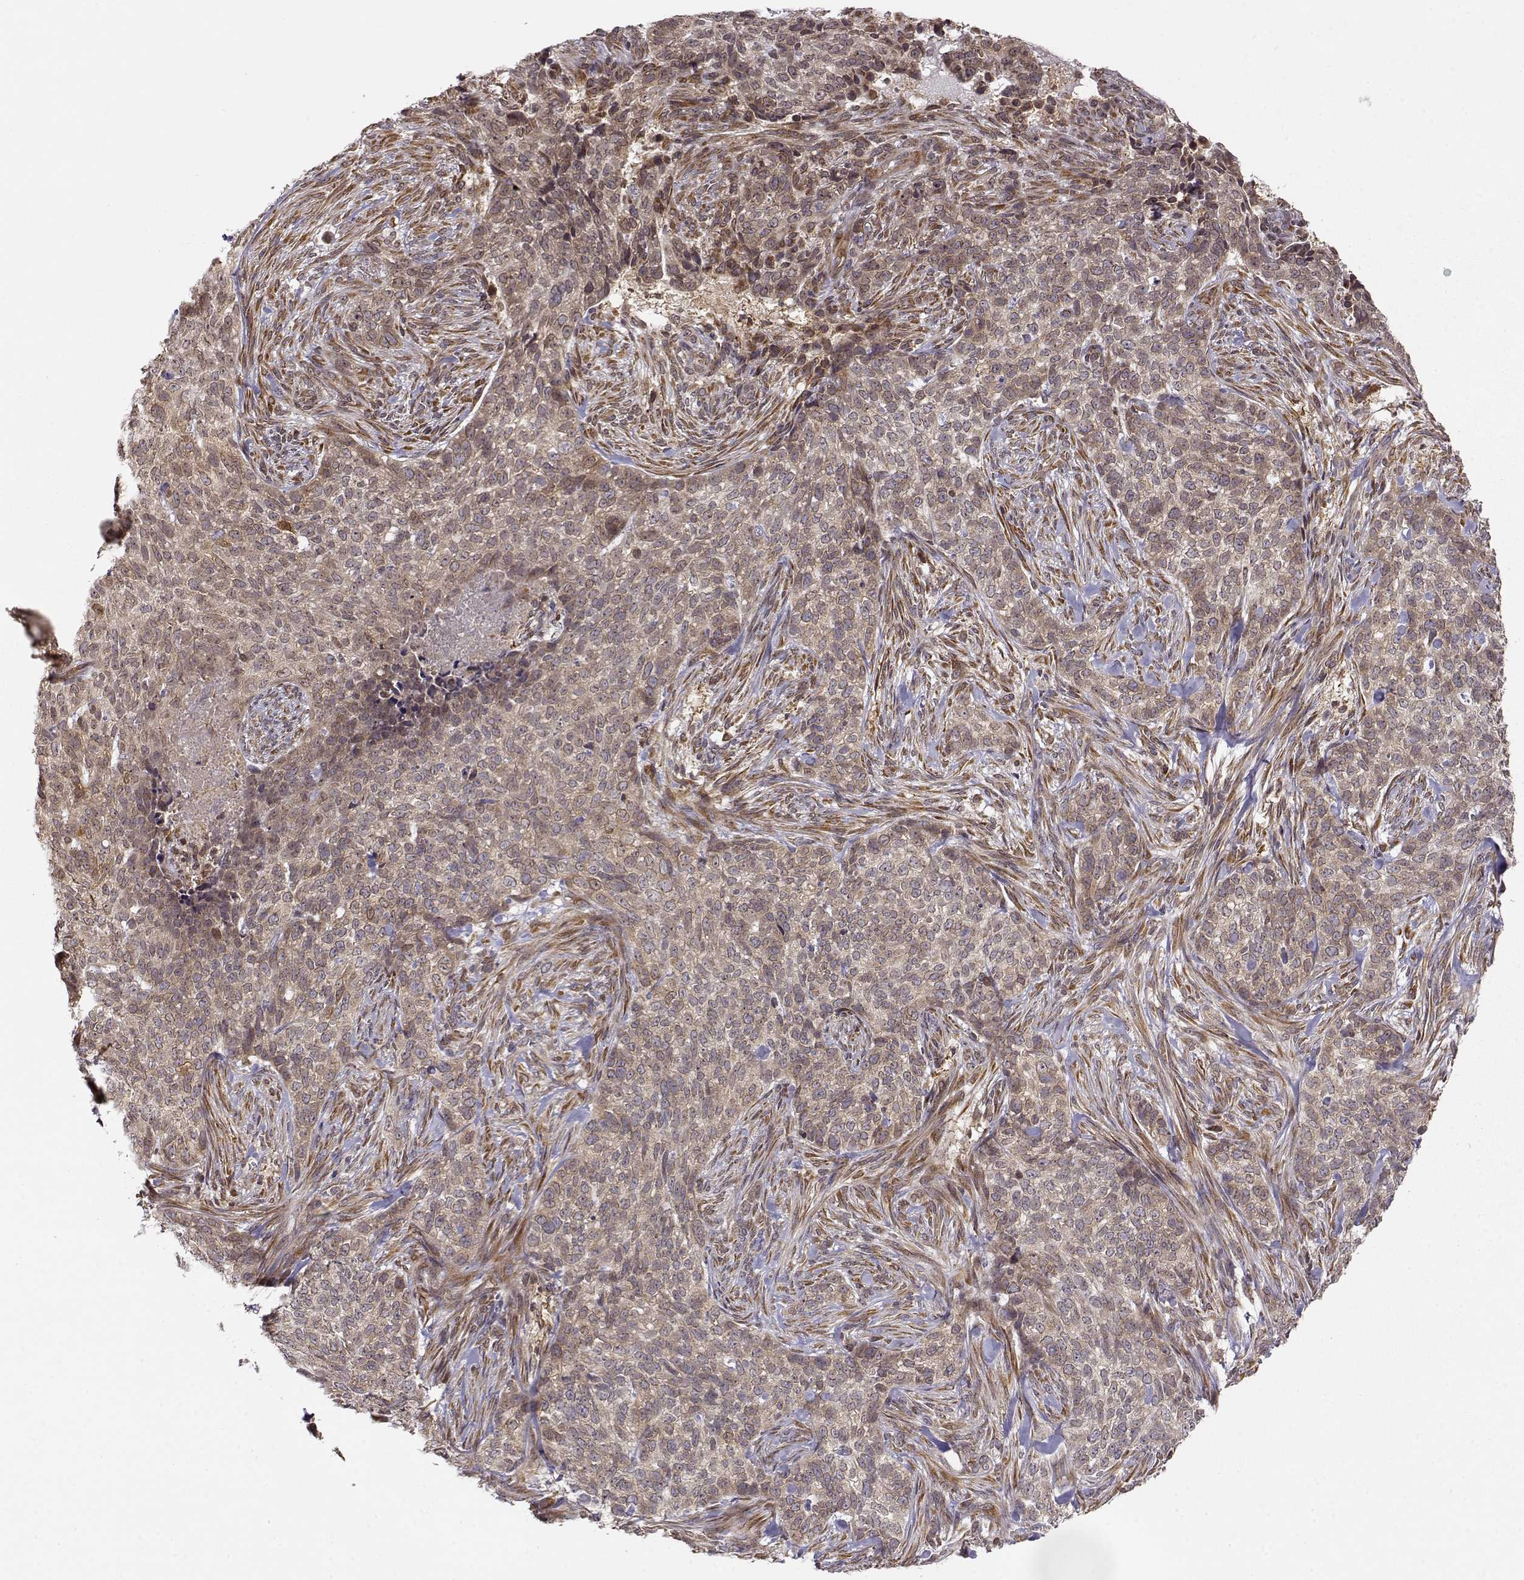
{"staining": {"intensity": "weak", "quantity": ">75%", "location": "cytoplasmic/membranous"}, "tissue": "skin cancer", "cell_type": "Tumor cells", "image_type": "cancer", "snomed": [{"axis": "morphology", "description": "Basal cell carcinoma"}, {"axis": "topography", "description": "Skin"}], "caption": "A micrograph showing weak cytoplasmic/membranous positivity in about >75% of tumor cells in skin basal cell carcinoma, as visualized by brown immunohistochemical staining.", "gene": "ERGIC2", "patient": {"sex": "female", "age": 69}}